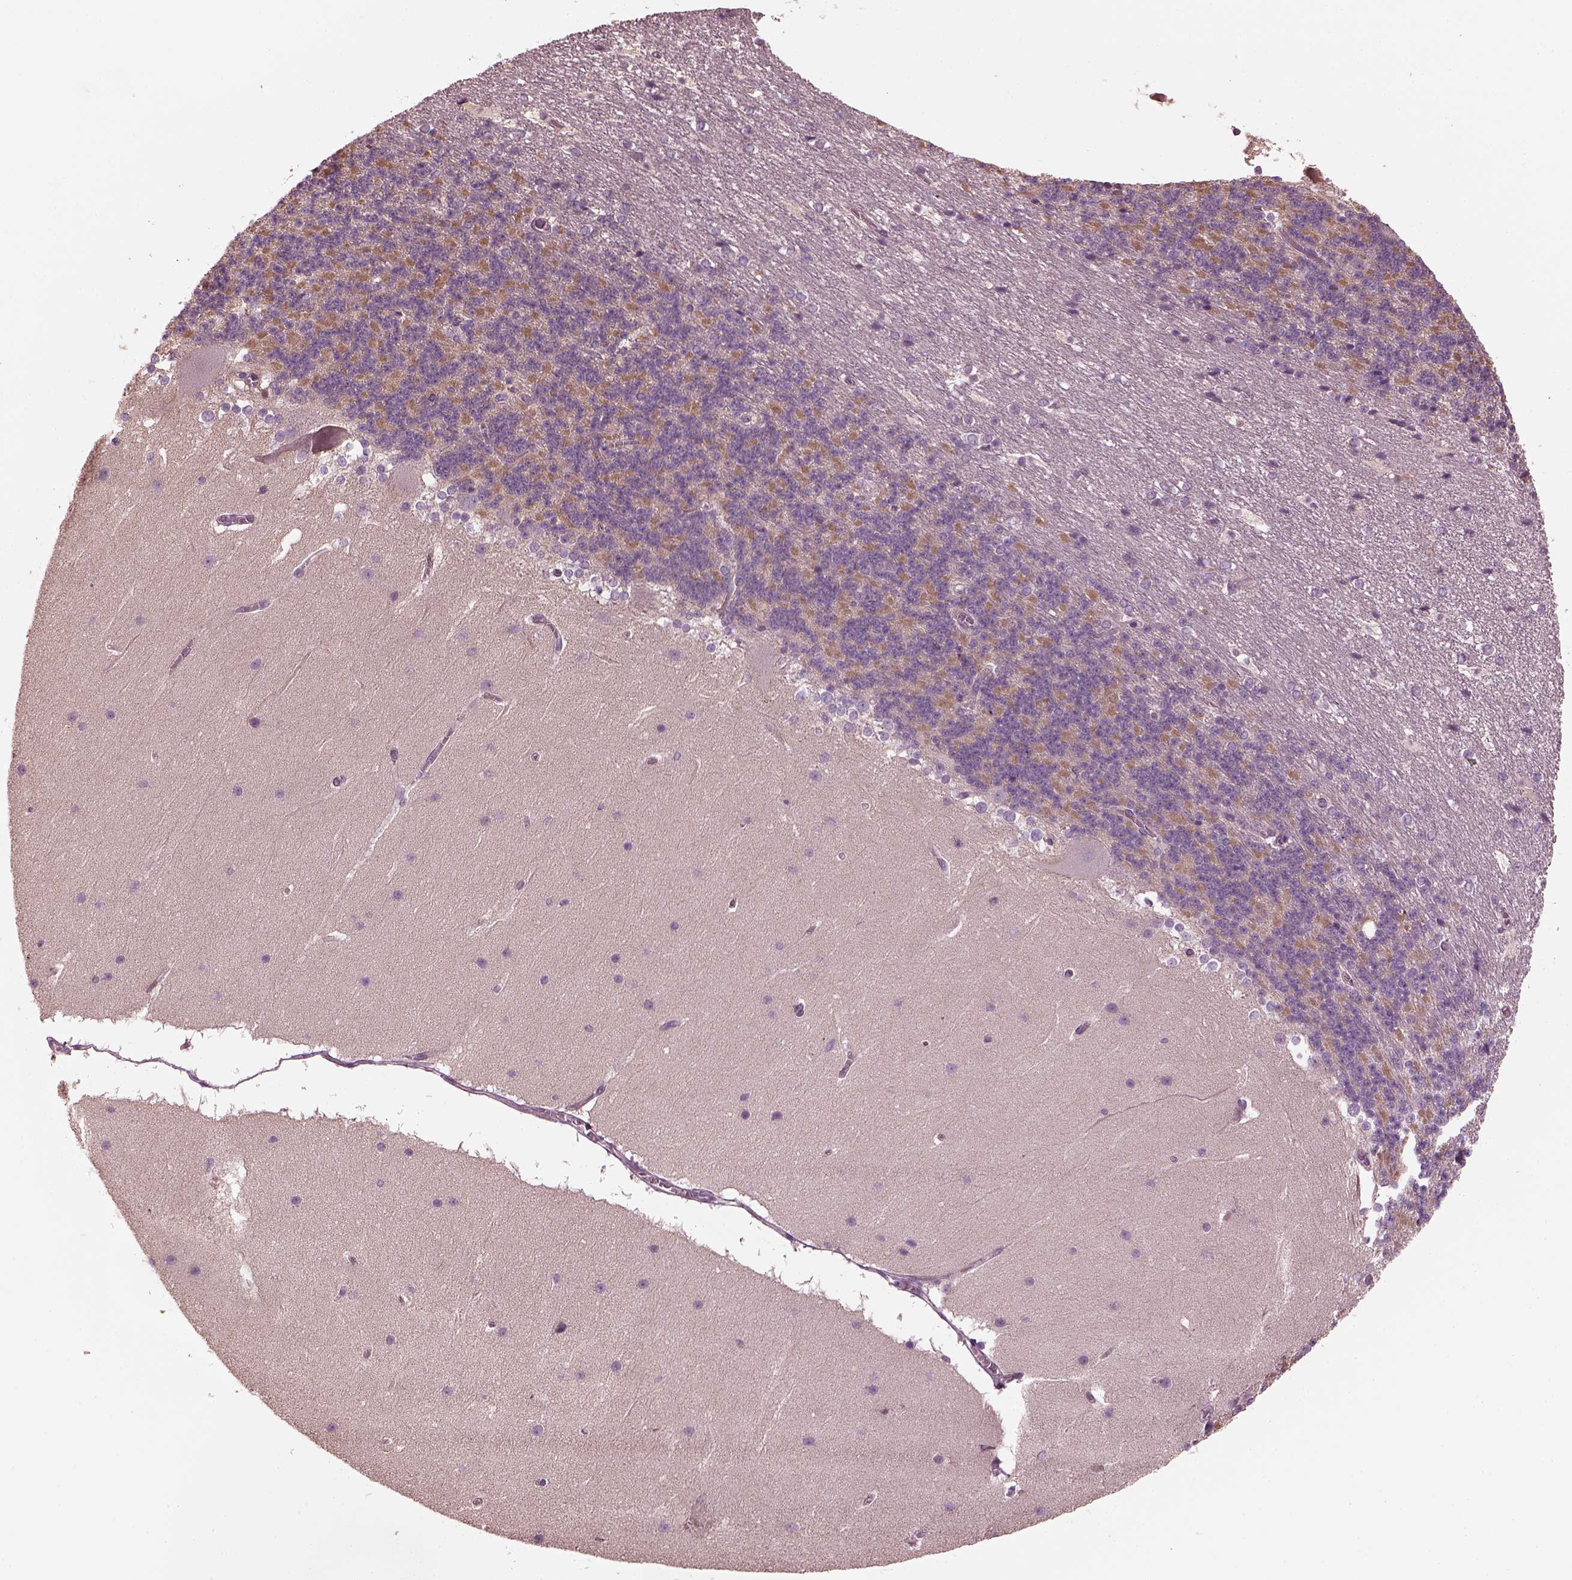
{"staining": {"intensity": "moderate", "quantity": "<25%", "location": "cytoplasmic/membranous"}, "tissue": "cerebellum", "cell_type": "Cells in granular layer", "image_type": "normal", "snomed": [{"axis": "morphology", "description": "Normal tissue, NOS"}, {"axis": "topography", "description": "Cerebellum"}], "caption": "Immunohistochemical staining of unremarkable human cerebellum demonstrates low levels of moderate cytoplasmic/membranous staining in approximately <25% of cells in granular layer.", "gene": "ODAD1", "patient": {"sex": "female", "age": 19}}